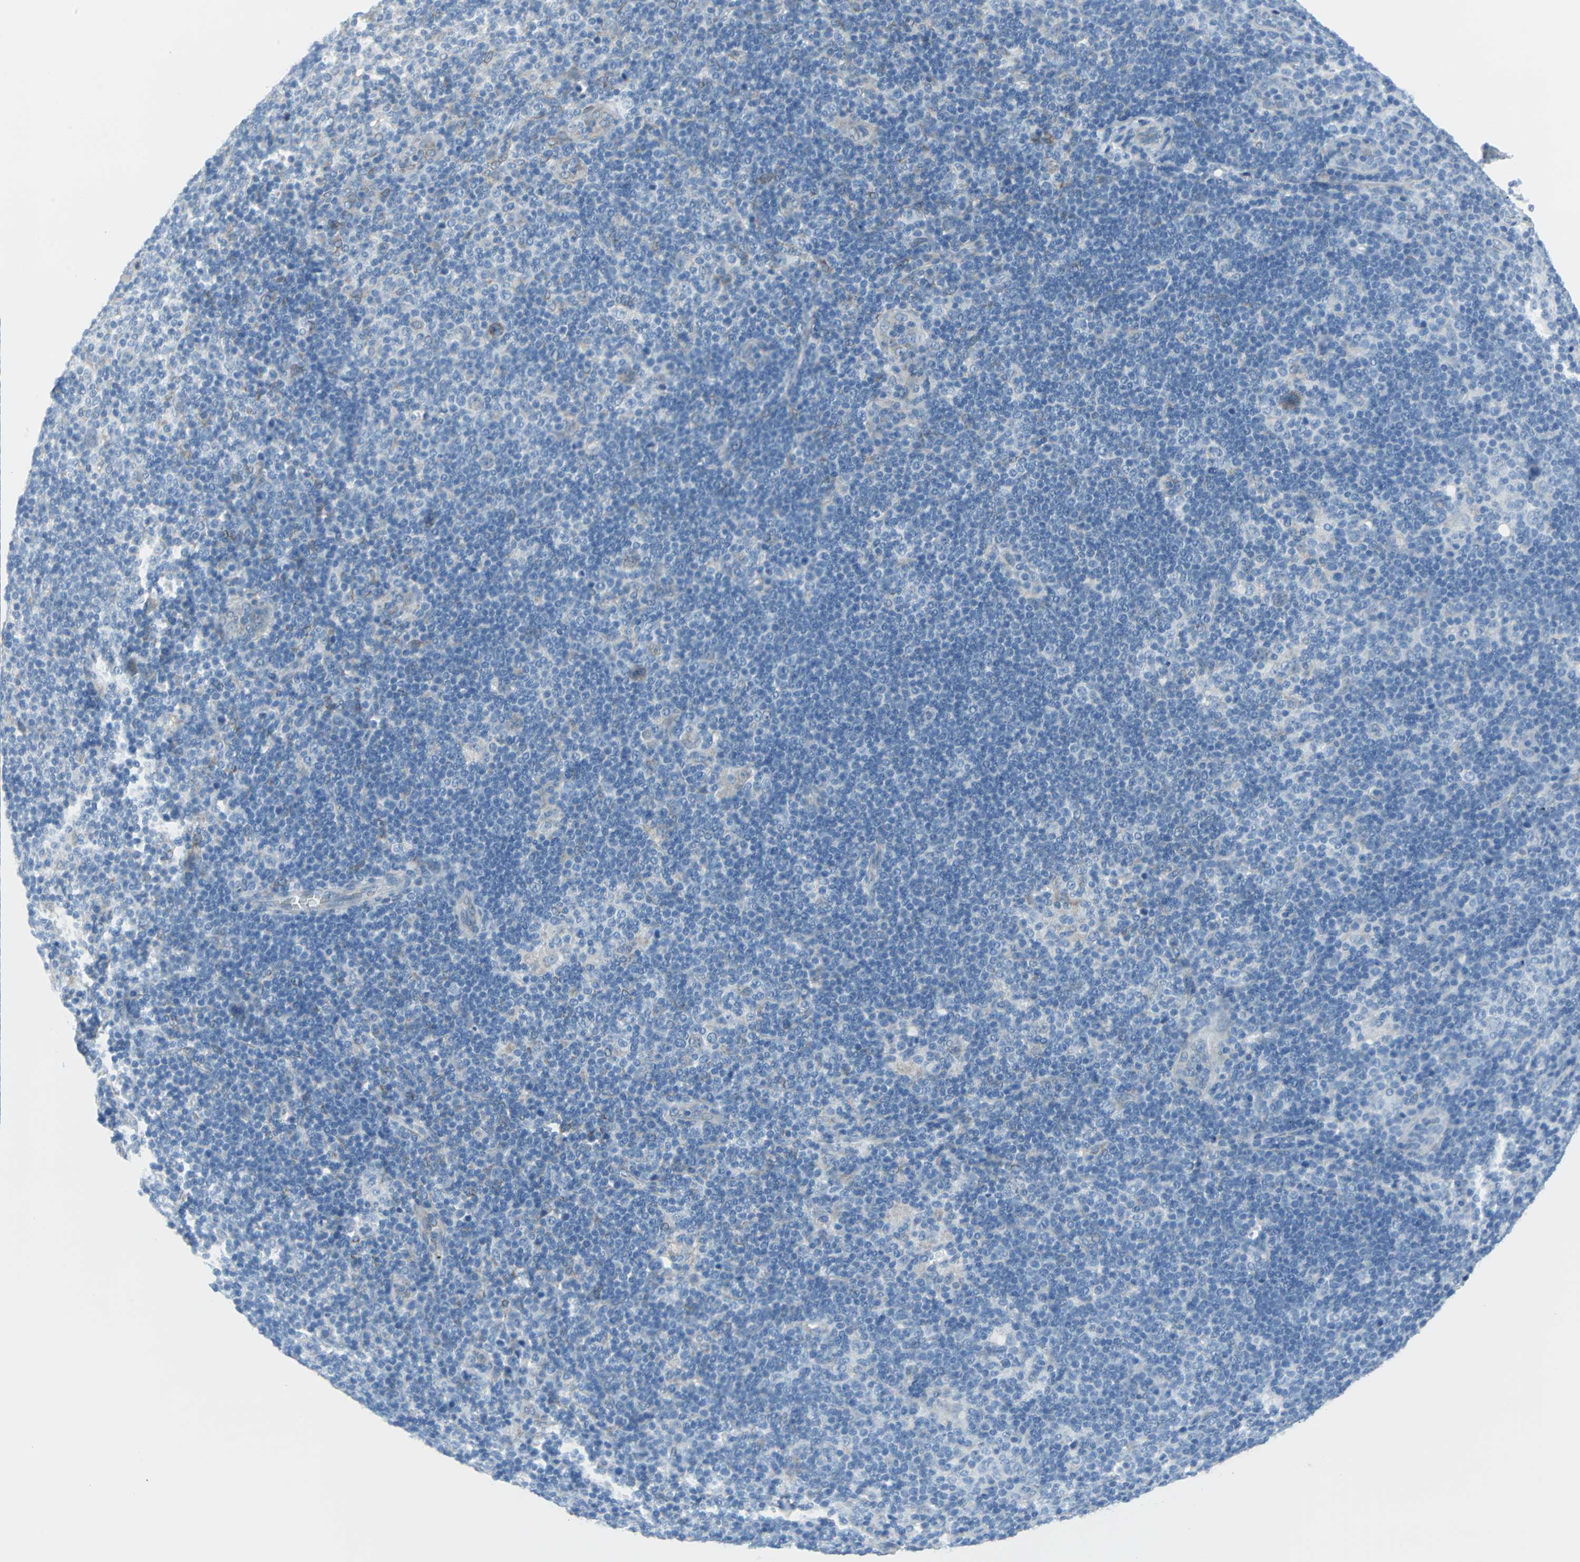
{"staining": {"intensity": "negative", "quantity": "none", "location": "none"}, "tissue": "lymphoma", "cell_type": "Tumor cells", "image_type": "cancer", "snomed": [{"axis": "morphology", "description": "Hodgkin's disease, NOS"}, {"axis": "topography", "description": "Lymph node"}], "caption": "Tumor cells are negative for protein expression in human Hodgkin's disease.", "gene": "CYB5A", "patient": {"sex": "female", "age": 57}}